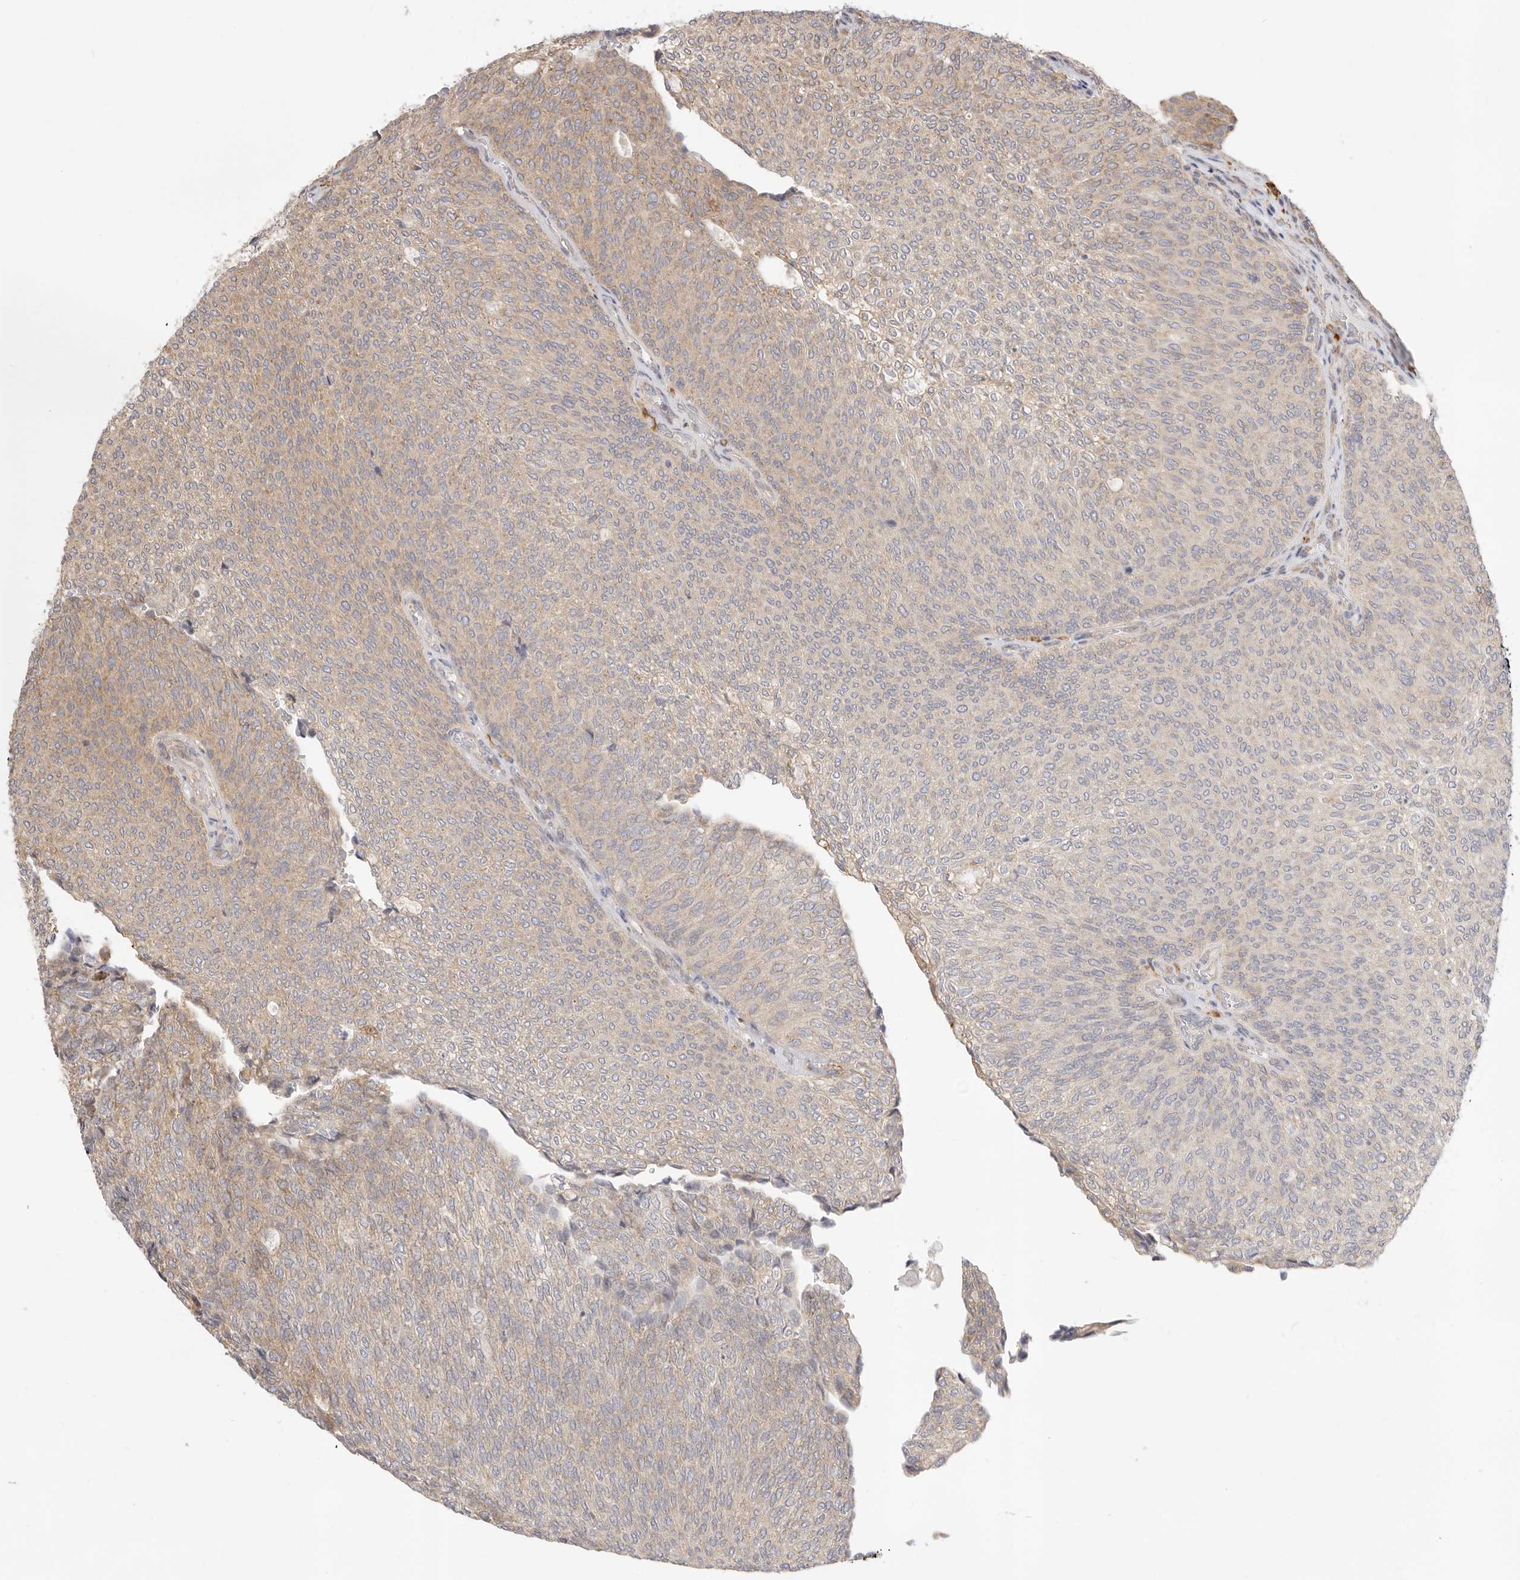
{"staining": {"intensity": "weak", "quantity": "25%-75%", "location": "cytoplasmic/membranous"}, "tissue": "urothelial cancer", "cell_type": "Tumor cells", "image_type": "cancer", "snomed": [{"axis": "morphology", "description": "Urothelial carcinoma, Low grade"}, {"axis": "topography", "description": "Urinary bladder"}], "caption": "Tumor cells show weak cytoplasmic/membranous expression in approximately 25%-75% of cells in urothelial carcinoma (low-grade). The staining was performed using DAB (3,3'-diaminobenzidine) to visualize the protein expression in brown, while the nuclei were stained in blue with hematoxylin (Magnification: 20x).", "gene": "USH1C", "patient": {"sex": "female", "age": 79}}